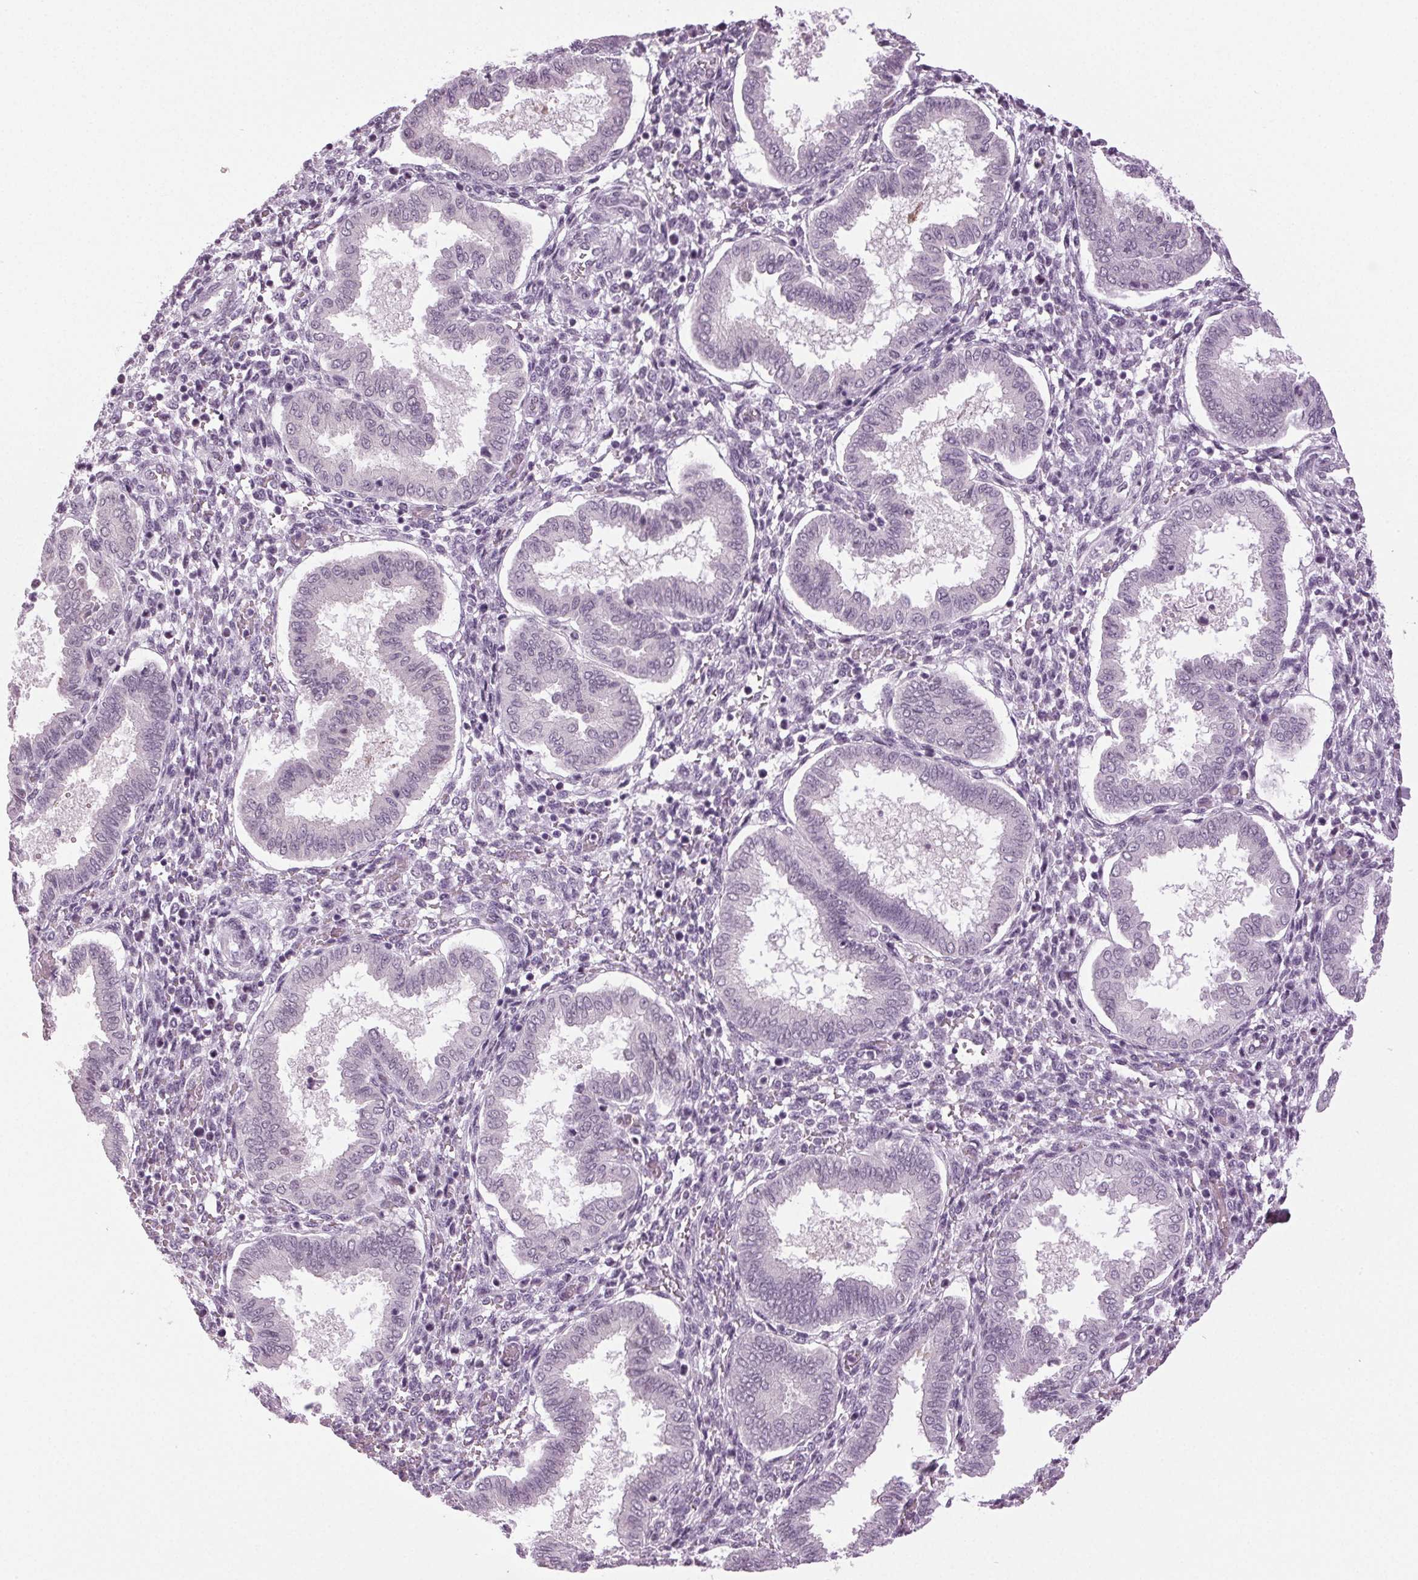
{"staining": {"intensity": "negative", "quantity": "none", "location": "none"}, "tissue": "endometrium", "cell_type": "Cells in endometrial stroma", "image_type": "normal", "snomed": [{"axis": "morphology", "description": "Normal tissue, NOS"}, {"axis": "topography", "description": "Endometrium"}], "caption": "Immunohistochemistry (IHC) of benign endometrium shows no expression in cells in endometrial stroma. (DAB (3,3'-diaminobenzidine) immunohistochemistry, high magnification).", "gene": "DNAH12", "patient": {"sex": "female", "age": 24}}